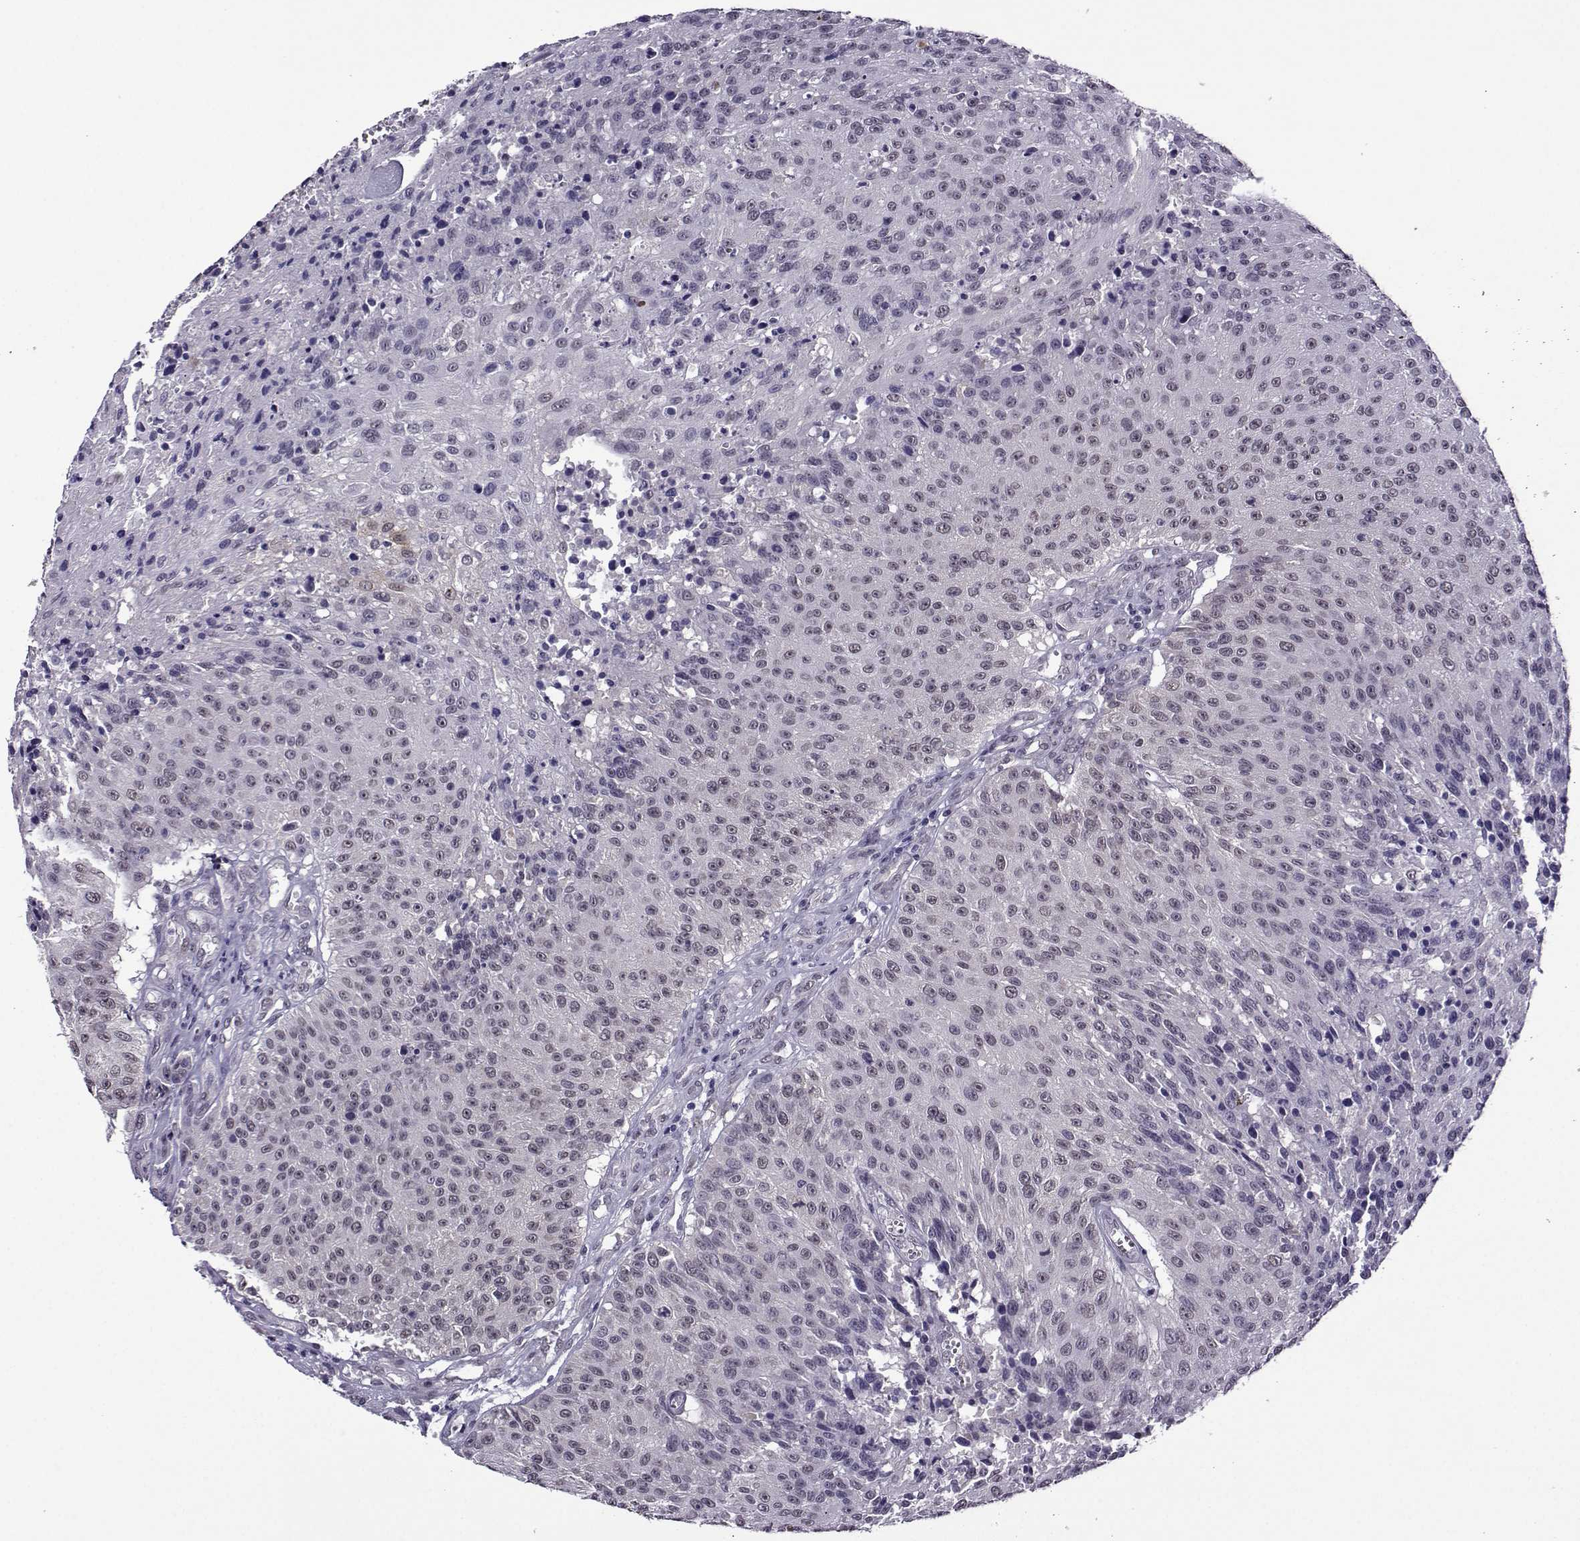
{"staining": {"intensity": "negative", "quantity": "none", "location": "none"}, "tissue": "urothelial cancer", "cell_type": "Tumor cells", "image_type": "cancer", "snomed": [{"axis": "morphology", "description": "Urothelial carcinoma, NOS"}, {"axis": "topography", "description": "Urinary bladder"}], "caption": "High magnification brightfield microscopy of urothelial cancer stained with DAB (3,3'-diaminobenzidine) (brown) and counterstained with hematoxylin (blue): tumor cells show no significant expression. (DAB (3,3'-diaminobenzidine) immunohistochemistry (IHC) visualized using brightfield microscopy, high magnification).", "gene": "DDX20", "patient": {"sex": "male", "age": 55}}